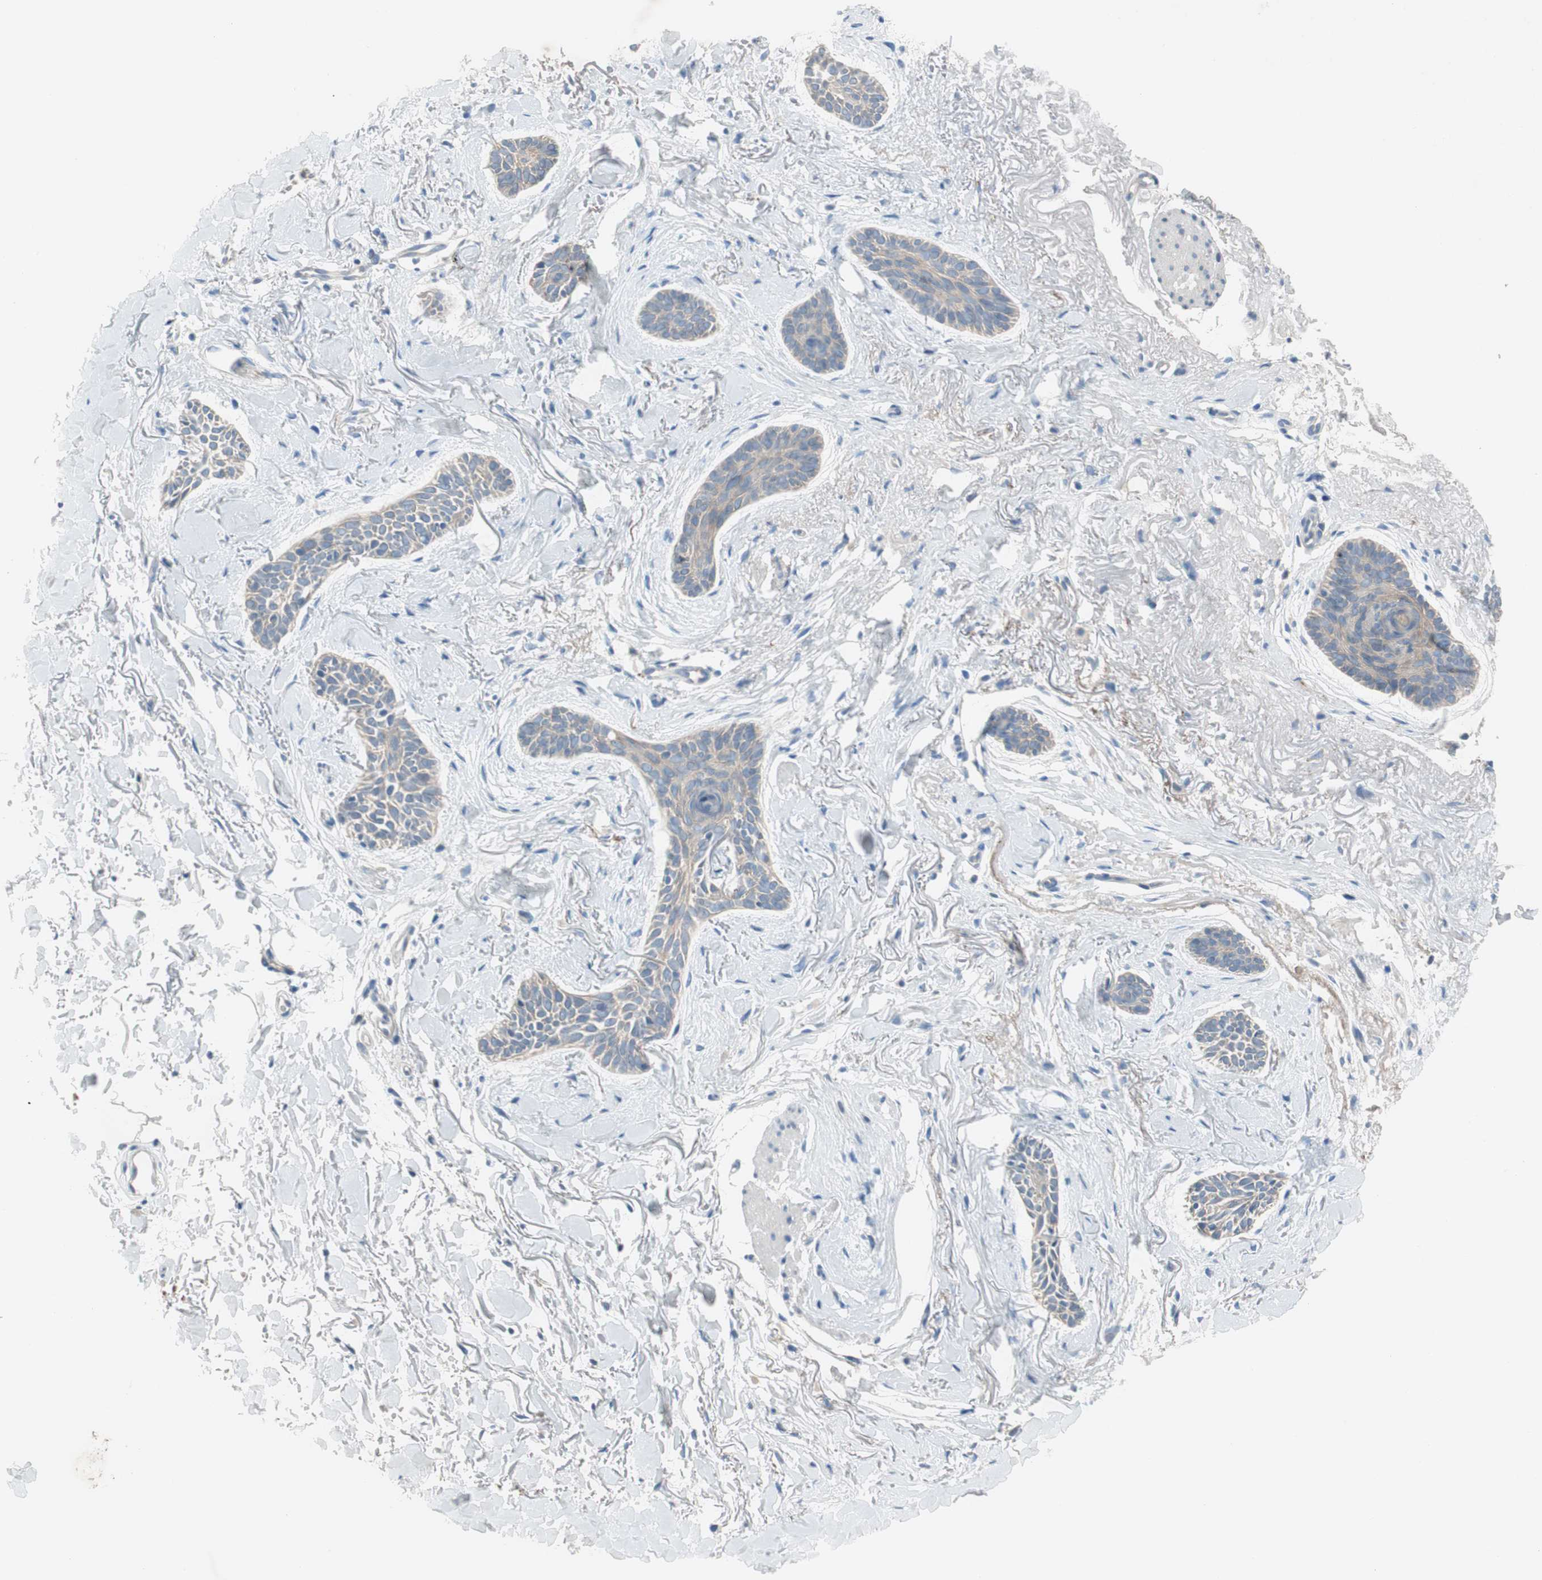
{"staining": {"intensity": "weak", "quantity": "25%-75%", "location": "cytoplasmic/membranous"}, "tissue": "skin cancer", "cell_type": "Tumor cells", "image_type": "cancer", "snomed": [{"axis": "morphology", "description": "Basal cell carcinoma"}, {"axis": "topography", "description": "Skin"}], "caption": "A micrograph of human skin cancer (basal cell carcinoma) stained for a protein reveals weak cytoplasmic/membranous brown staining in tumor cells.", "gene": "PRRG4", "patient": {"sex": "female", "age": 84}}